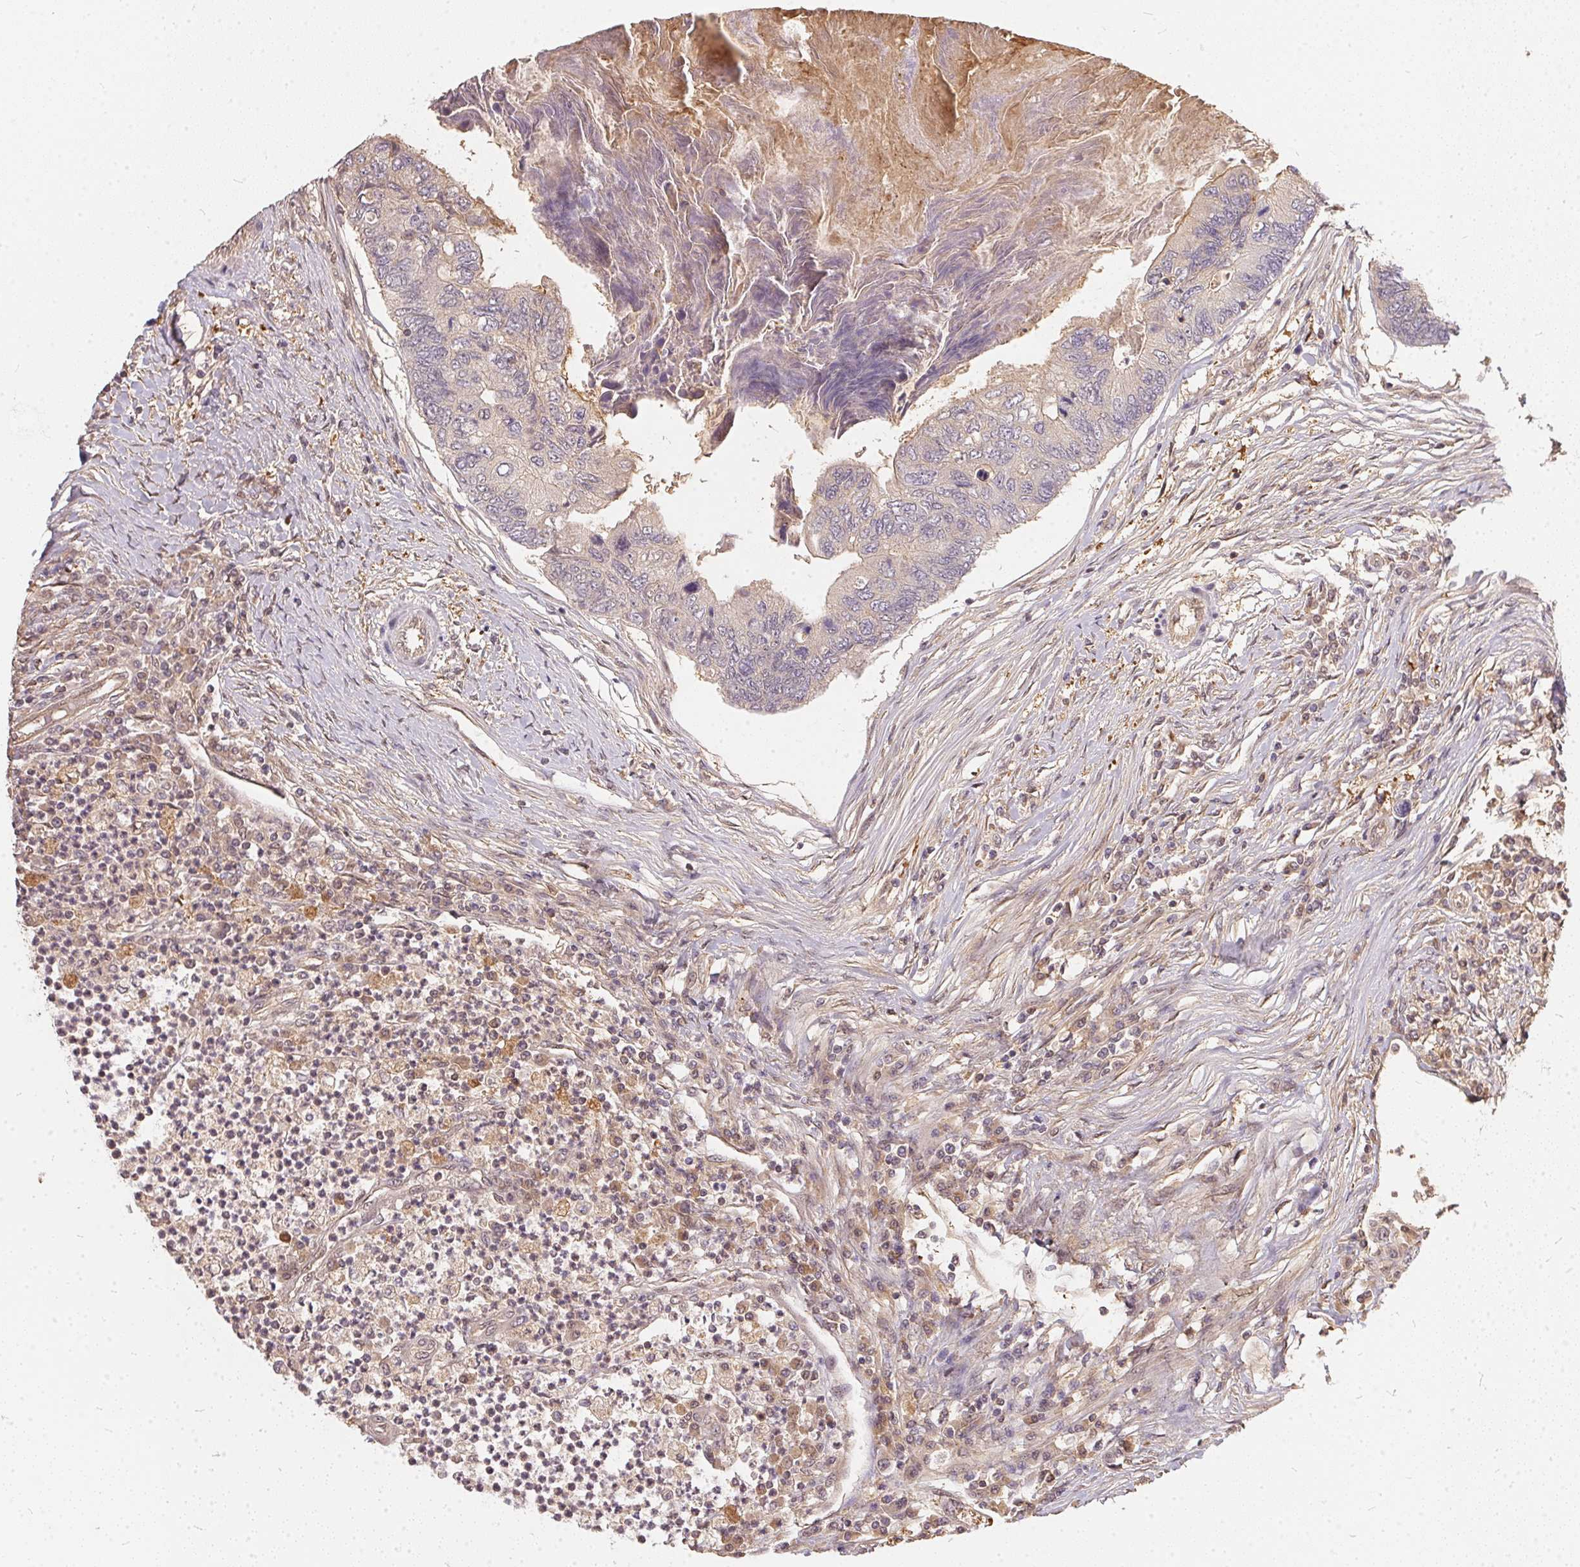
{"staining": {"intensity": "negative", "quantity": "none", "location": "none"}, "tissue": "colorectal cancer", "cell_type": "Tumor cells", "image_type": "cancer", "snomed": [{"axis": "morphology", "description": "Adenocarcinoma, NOS"}, {"axis": "topography", "description": "Colon"}], "caption": "Tumor cells show no significant staining in adenocarcinoma (colorectal).", "gene": "BLMH", "patient": {"sex": "female", "age": 67}}